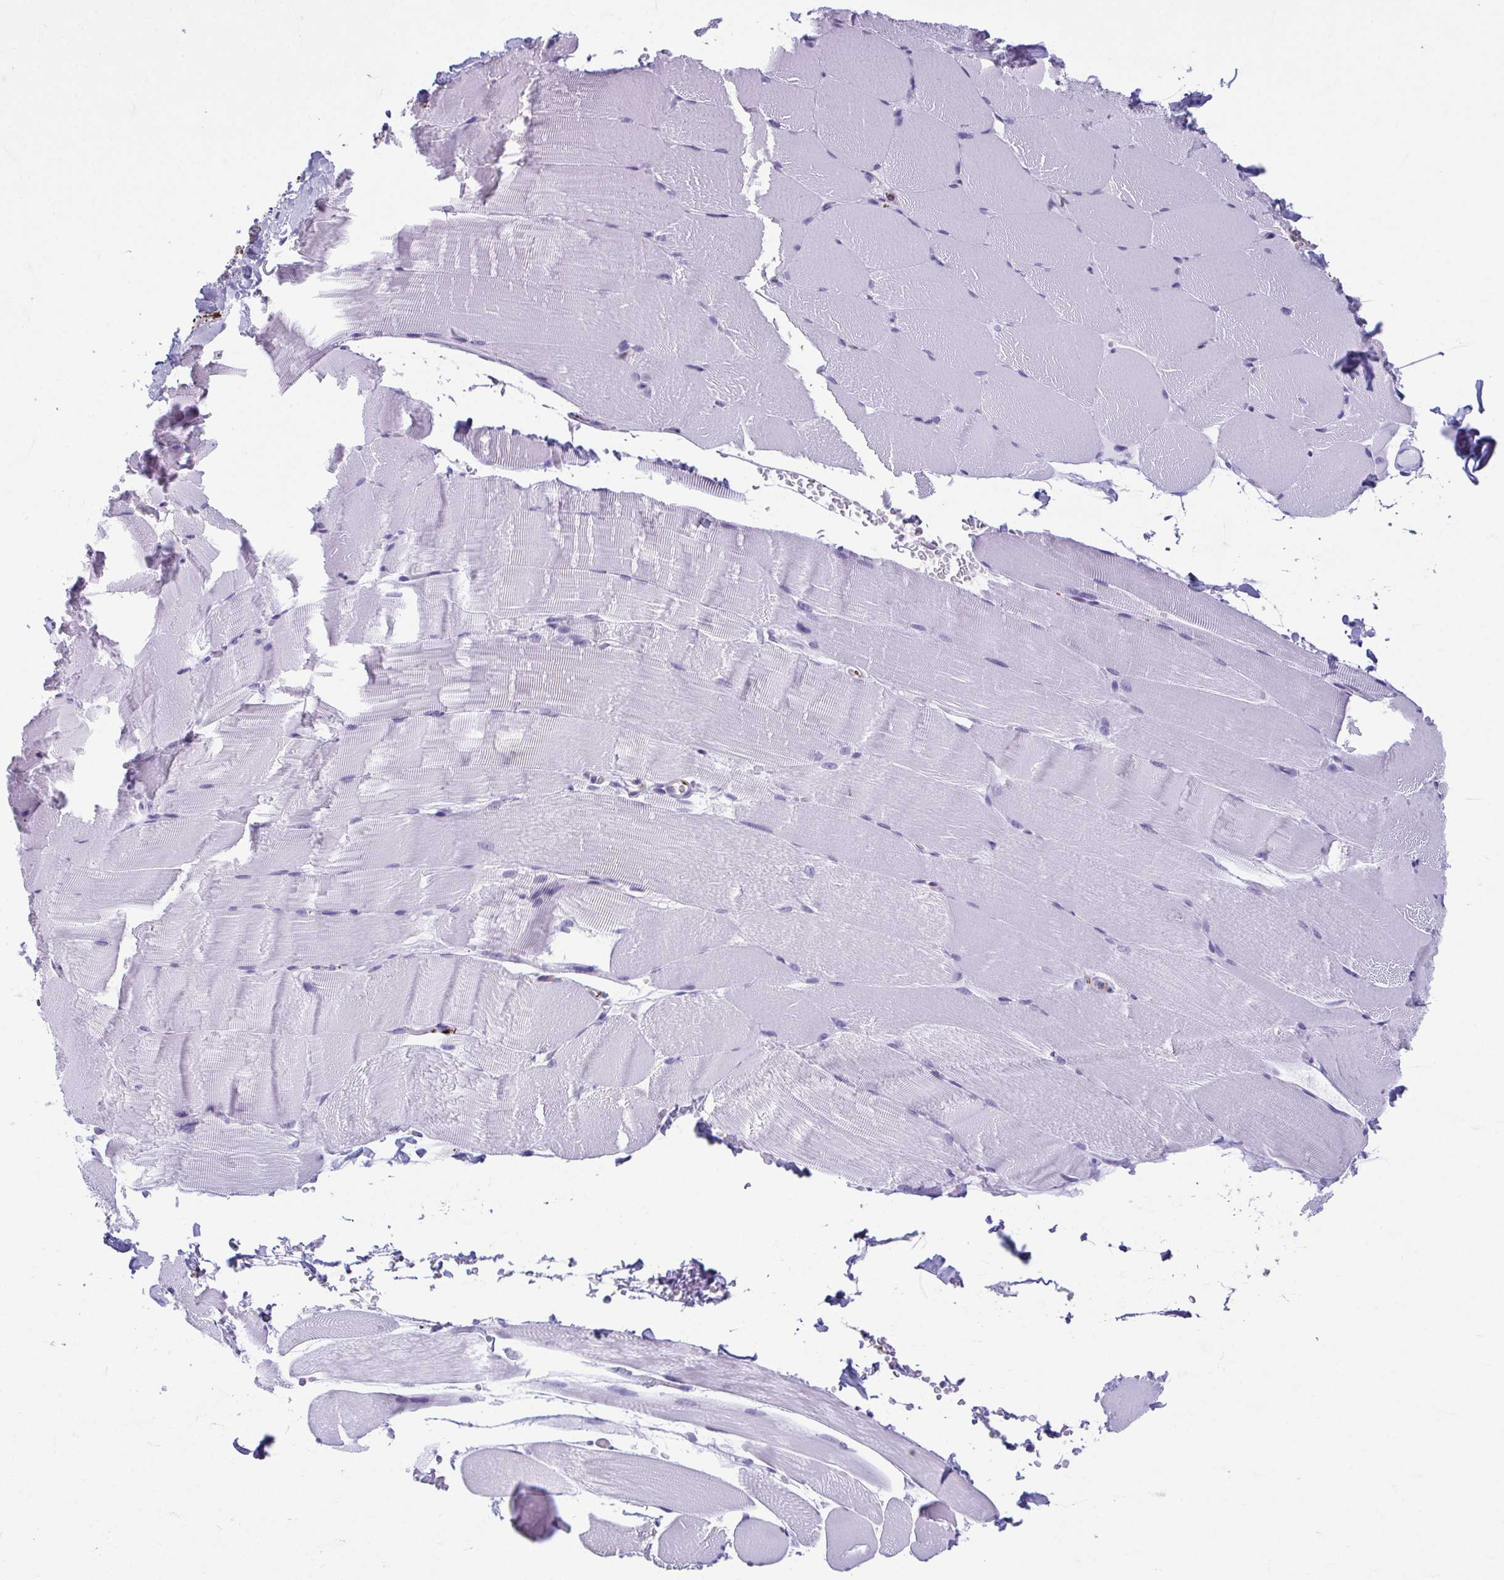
{"staining": {"intensity": "negative", "quantity": "none", "location": "none"}, "tissue": "skeletal muscle", "cell_type": "Myocytes", "image_type": "normal", "snomed": [{"axis": "morphology", "description": "Normal tissue, NOS"}, {"axis": "topography", "description": "Skeletal muscle"}], "caption": "A high-resolution histopathology image shows immunohistochemistry (IHC) staining of unremarkable skeletal muscle, which demonstrates no significant expression in myocytes. (Brightfield microscopy of DAB (3,3'-diaminobenzidine) immunohistochemistry at high magnification).", "gene": "TCEAL3", "patient": {"sex": "female", "age": 37}}